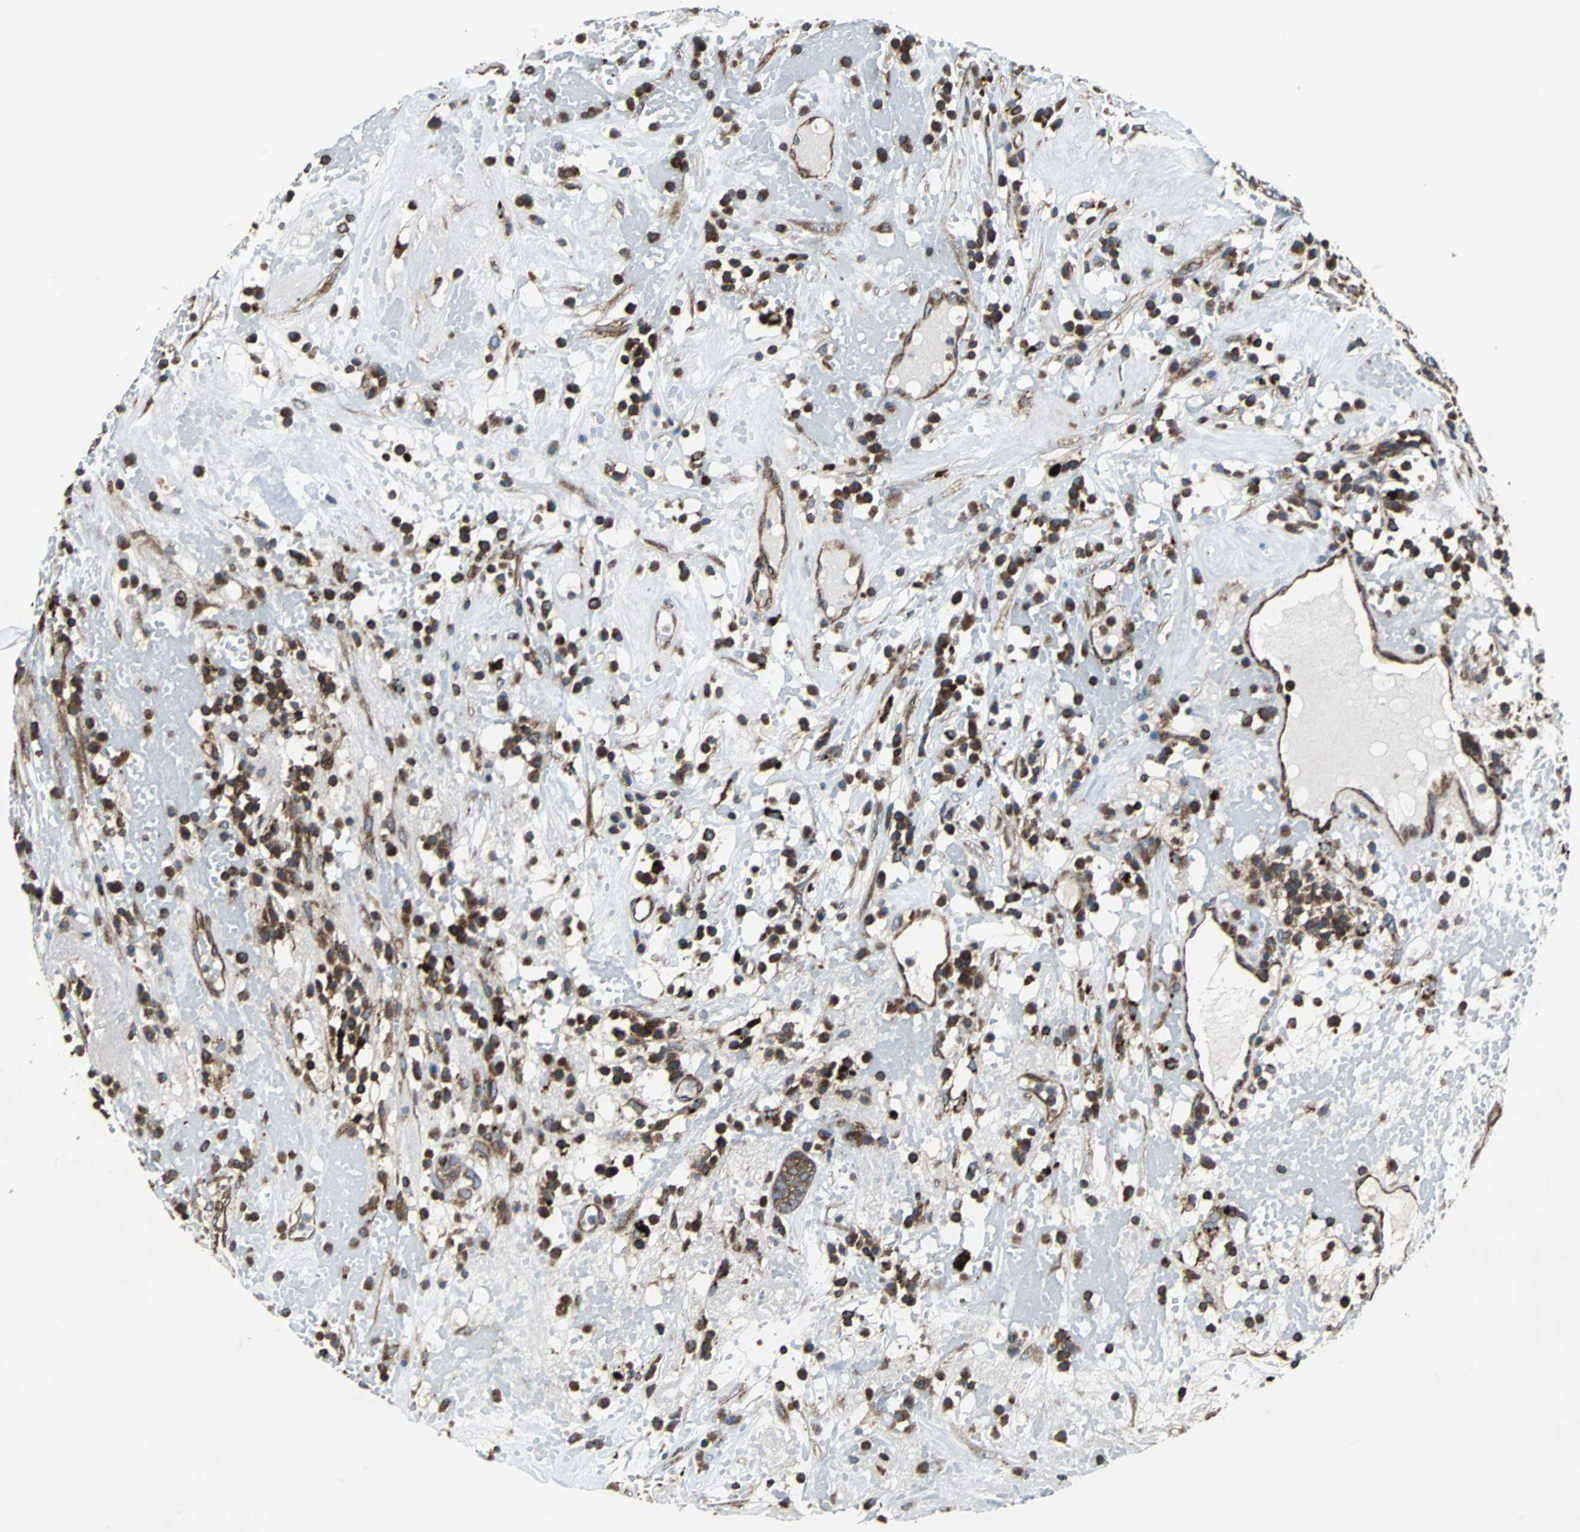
{"staining": {"intensity": "moderate", "quantity": ">75%", "location": "cytoplasmic/membranous"}, "tissue": "head and neck cancer", "cell_type": "Tumor cells", "image_type": "cancer", "snomed": [{"axis": "morphology", "description": "Adenocarcinoma, NOS"}, {"axis": "topography", "description": "Salivary gland"}, {"axis": "topography", "description": "Head-Neck"}], "caption": "Moderate cytoplasmic/membranous protein expression is appreciated in approximately >75% of tumor cells in adenocarcinoma (head and neck).", "gene": "RELA", "patient": {"sex": "female", "age": 65}}